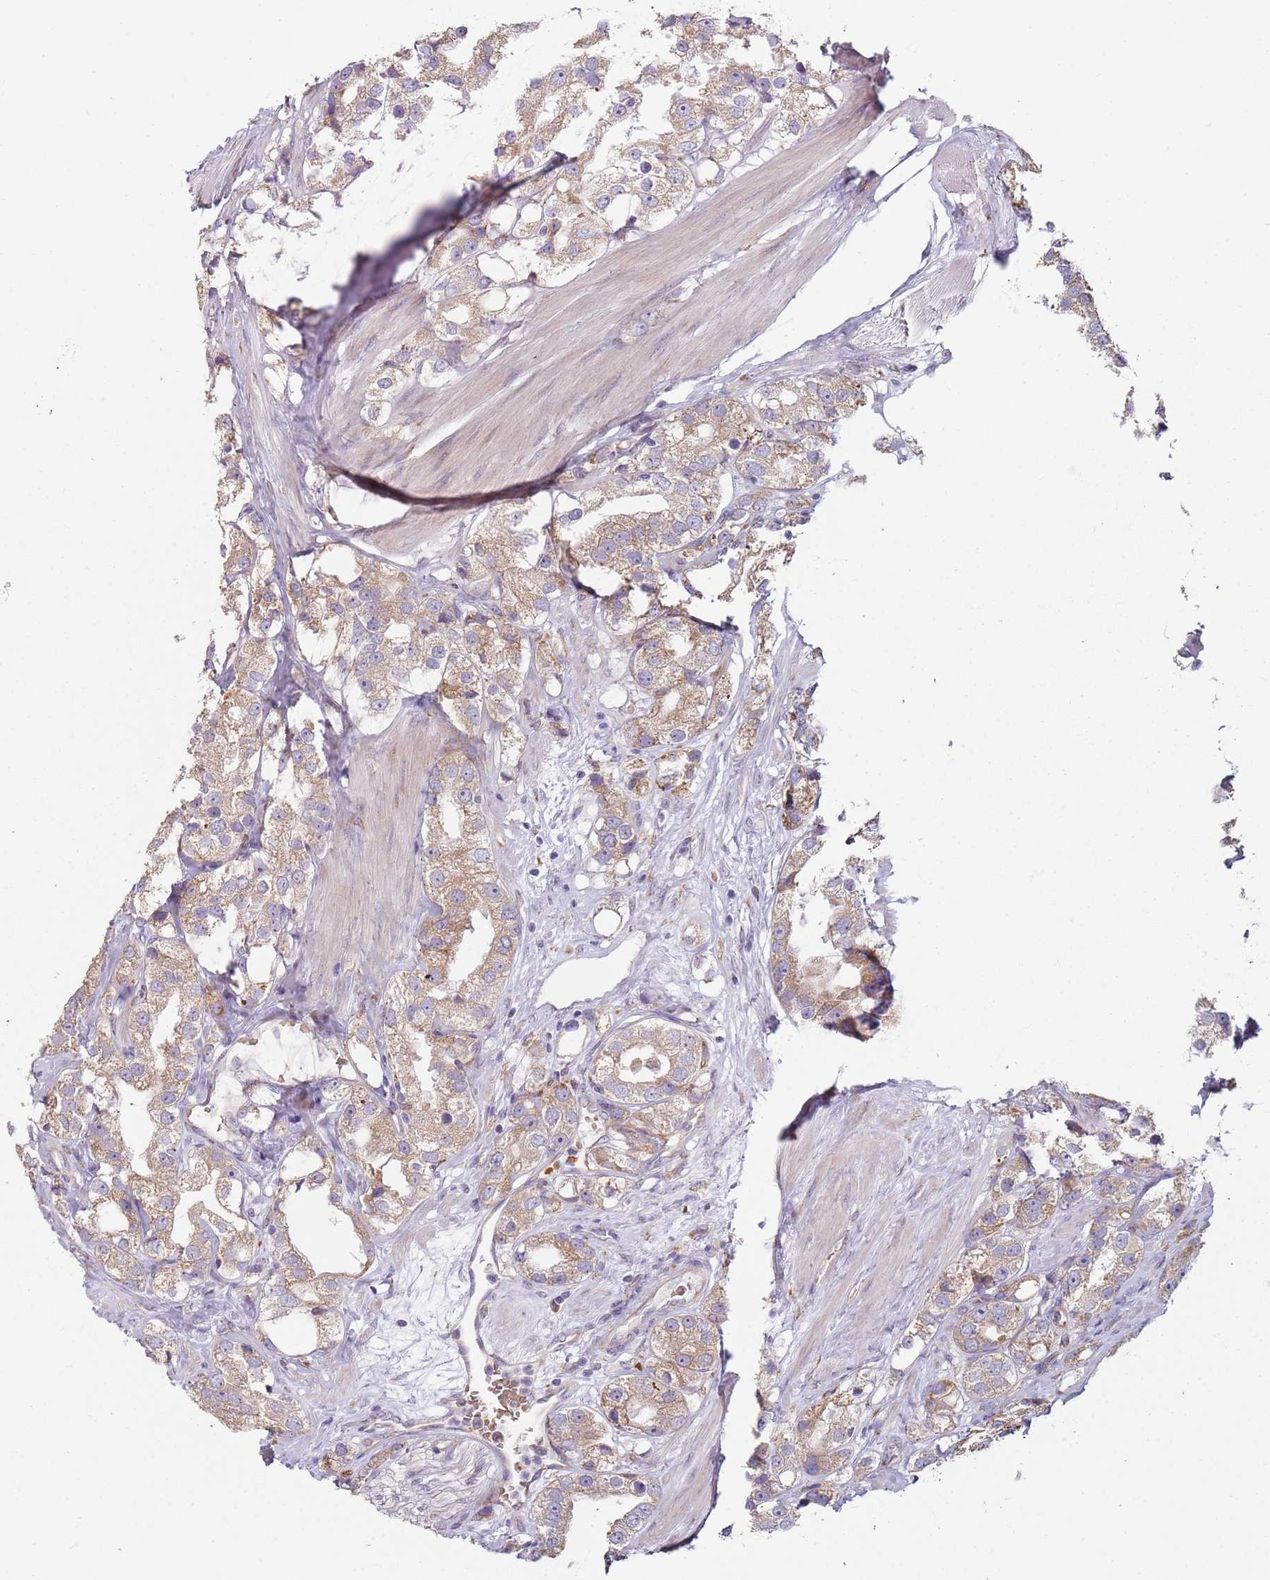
{"staining": {"intensity": "weak", "quantity": ">75%", "location": "cytoplasmic/membranous"}, "tissue": "prostate cancer", "cell_type": "Tumor cells", "image_type": "cancer", "snomed": [{"axis": "morphology", "description": "Adenocarcinoma, NOS"}, {"axis": "topography", "description": "Prostate"}], "caption": "IHC image of prostate cancer (adenocarcinoma) stained for a protein (brown), which demonstrates low levels of weak cytoplasmic/membranous expression in approximately >75% of tumor cells.", "gene": "SPATA2", "patient": {"sex": "male", "age": 79}}